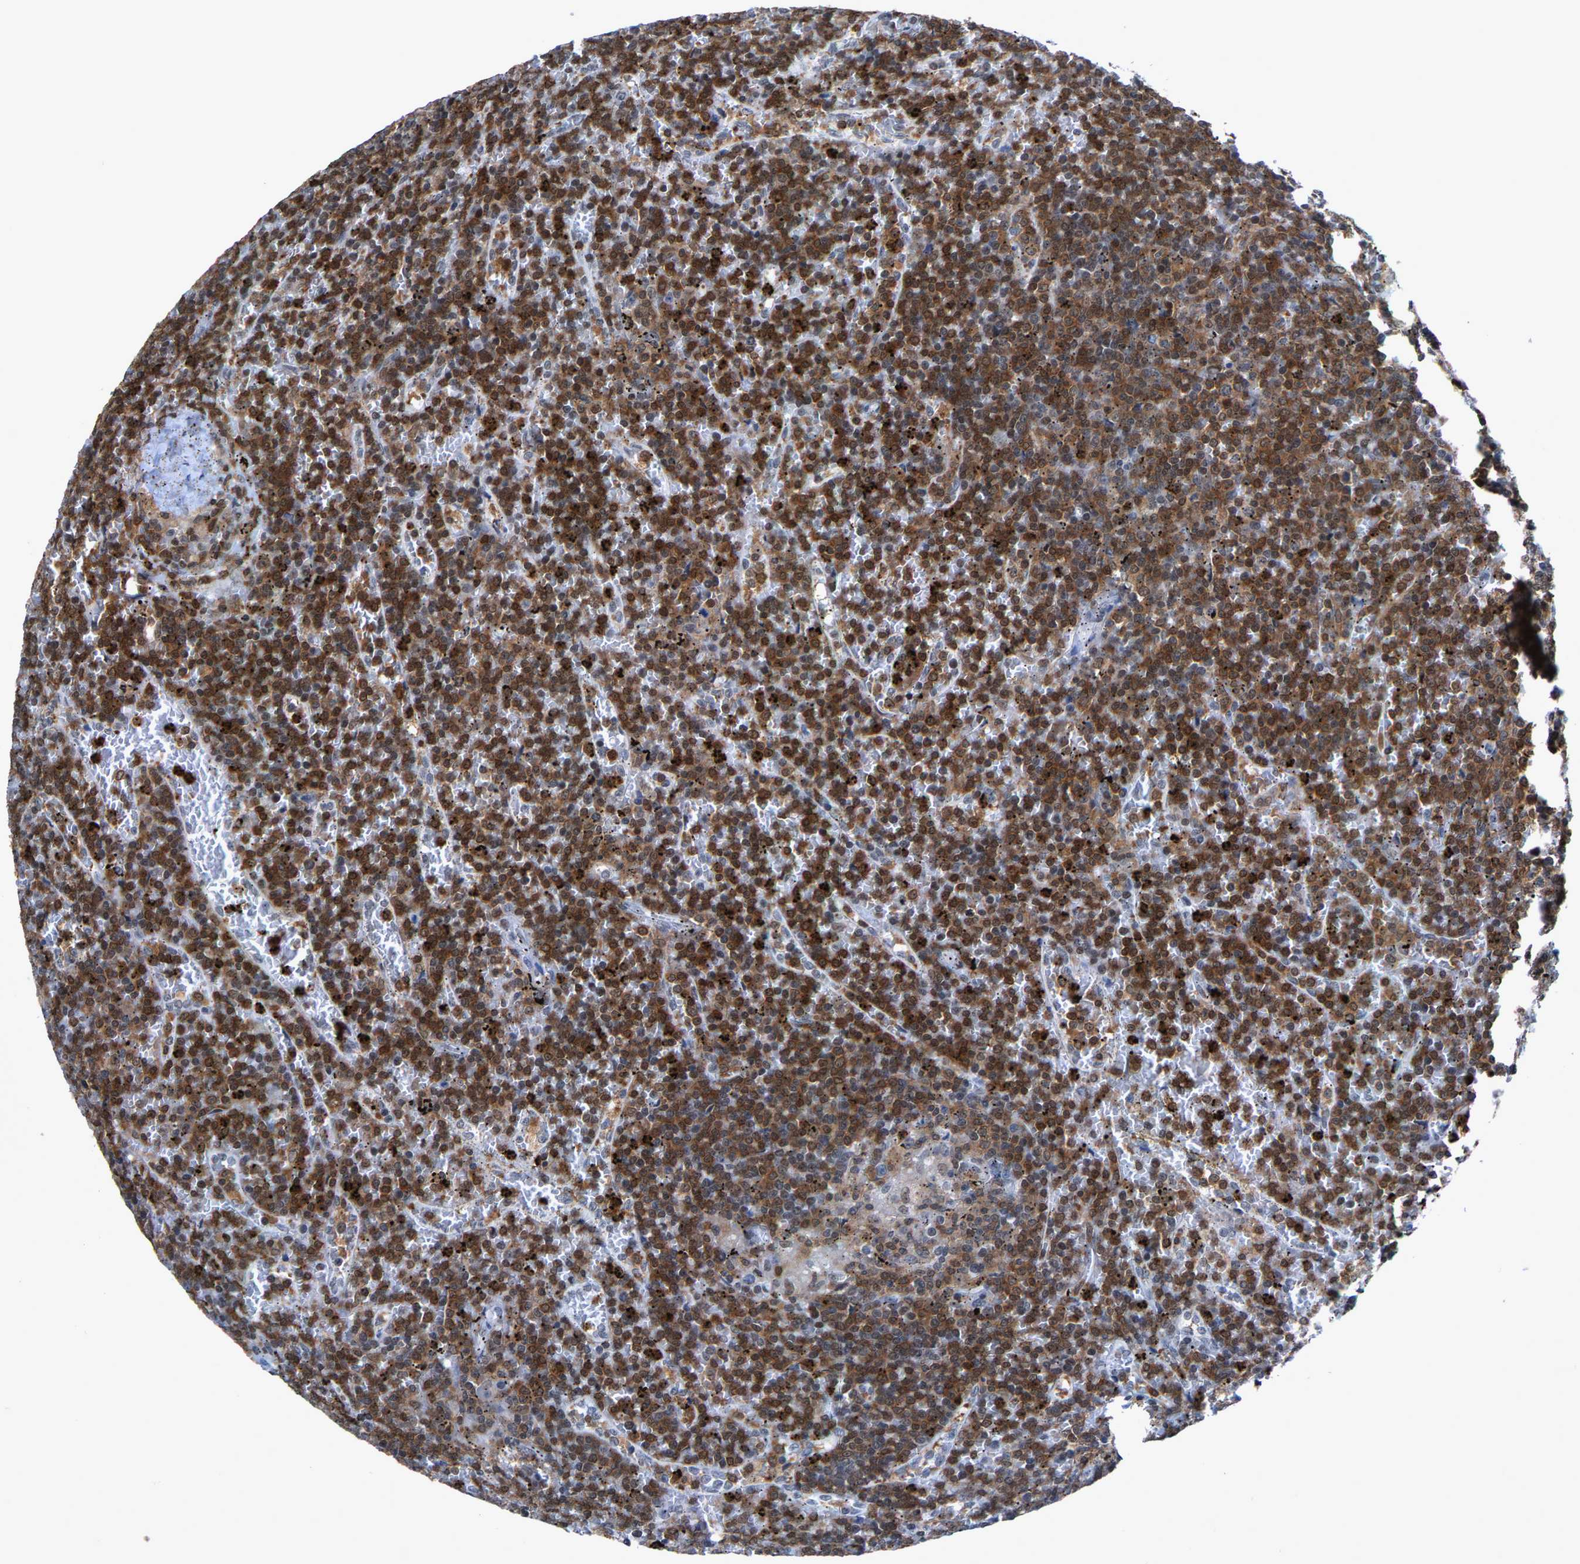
{"staining": {"intensity": "strong", "quantity": ">75%", "location": "cytoplasmic/membranous"}, "tissue": "lymphoma", "cell_type": "Tumor cells", "image_type": "cancer", "snomed": [{"axis": "morphology", "description": "Malignant lymphoma, non-Hodgkin's type, Low grade"}, {"axis": "topography", "description": "Spleen"}], "caption": "This image displays immunohistochemistry staining of lymphoma, with high strong cytoplasmic/membranous staining in about >75% of tumor cells.", "gene": "FGD3", "patient": {"sex": "female", "age": 19}}